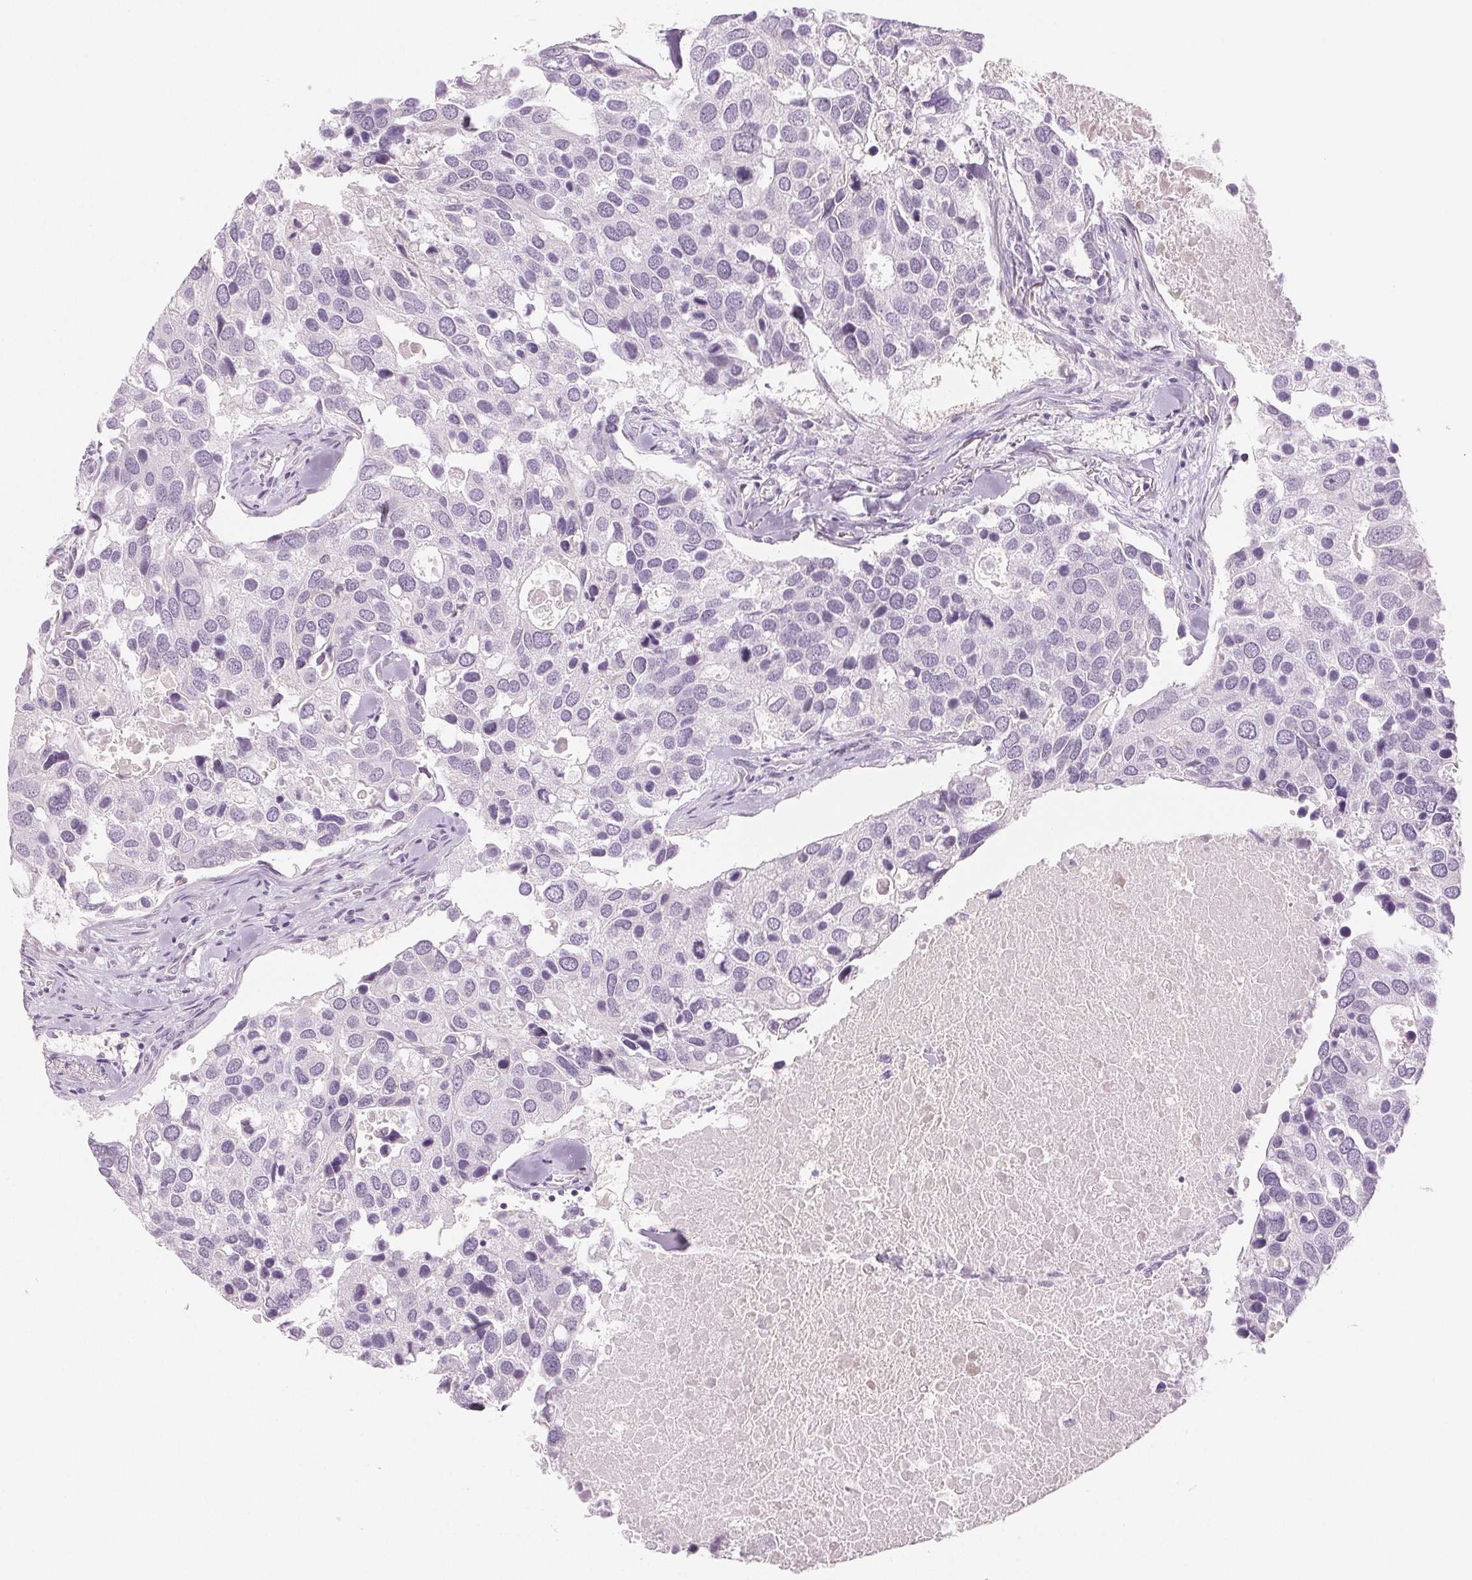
{"staining": {"intensity": "negative", "quantity": "none", "location": "none"}, "tissue": "breast cancer", "cell_type": "Tumor cells", "image_type": "cancer", "snomed": [{"axis": "morphology", "description": "Duct carcinoma"}, {"axis": "topography", "description": "Breast"}], "caption": "Breast infiltrating ductal carcinoma stained for a protein using immunohistochemistry (IHC) displays no positivity tumor cells.", "gene": "EHHADH", "patient": {"sex": "female", "age": 83}}